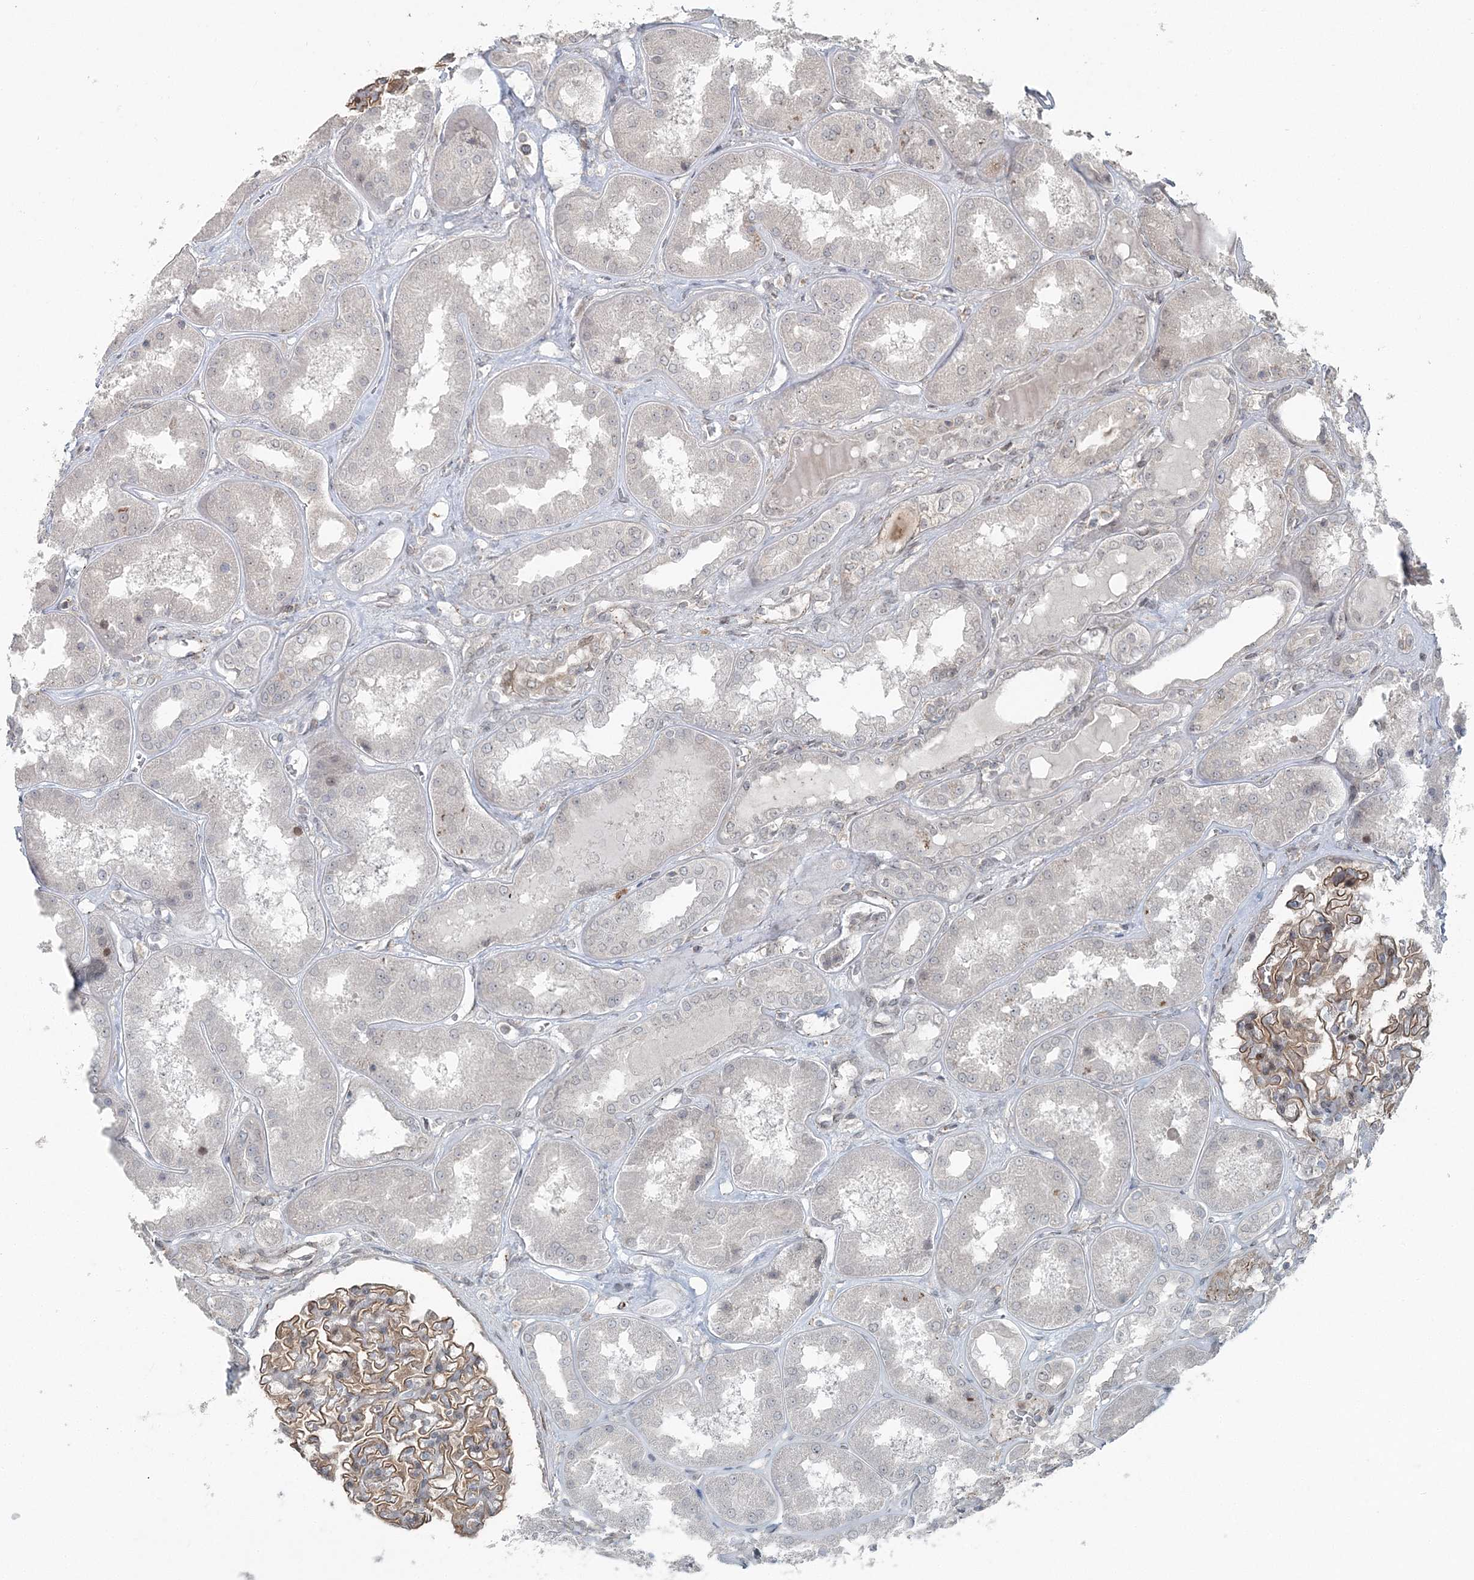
{"staining": {"intensity": "moderate", "quantity": ">75%", "location": "cytoplasmic/membranous"}, "tissue": "kidney", "cell_type": "Cells in glomeruli", "image_type": "normal", "snomed": [{"axis": "morphology", "description": "Normal tissue, NOS"}, {"axis": "topography", "description": "Kidney"}], "caption": "Cells in glomeruli reveal medium levels of moderate cytoplasmic/membranous positivity in about >75% of cells in unremarkable human kidney.", "gene": "FBXL17", "patient": {"sex": "female", "age": 56}}